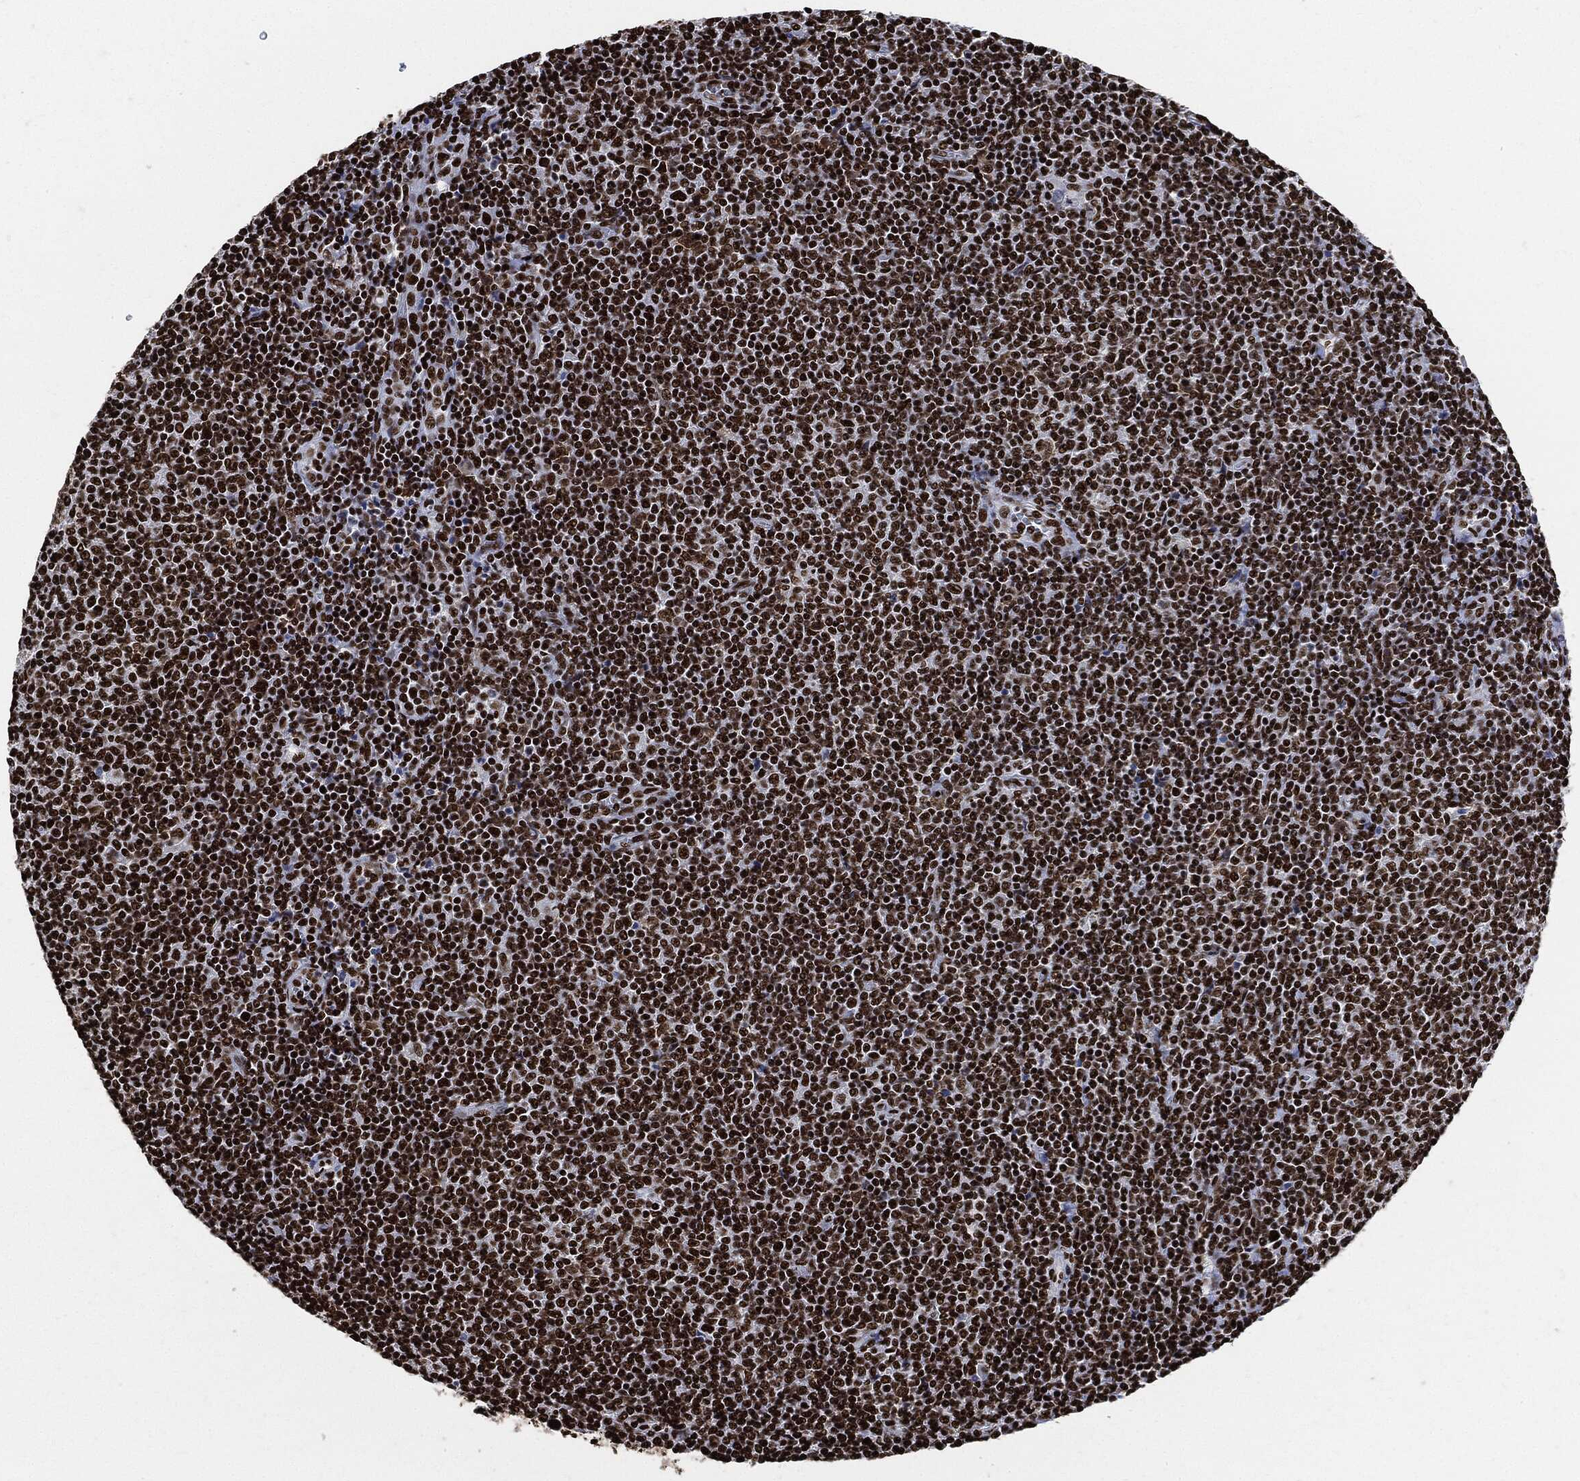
{"staining": {"intensity": "strong", "quantity": ">75%", "location": "nuclear"}, "tissue": "lymphoma", "cell_type": "Tumor cells", "image_type": "cancer", "snomed": [{"axis": "morphology", "description": "Malignant lymphoma, non-Hodgkin's type, Low grade"}, {"axis": "topography", "description": "Lymph node"}], "caption": "Tumor cells demonstrate strong nuclear staining in about >75% of cells in lymphoma. (DAB = brown stain, brightfield microscopy at high magnification).", "gene": "RECQL", "patient": {"sex": "male", "age": 52}}